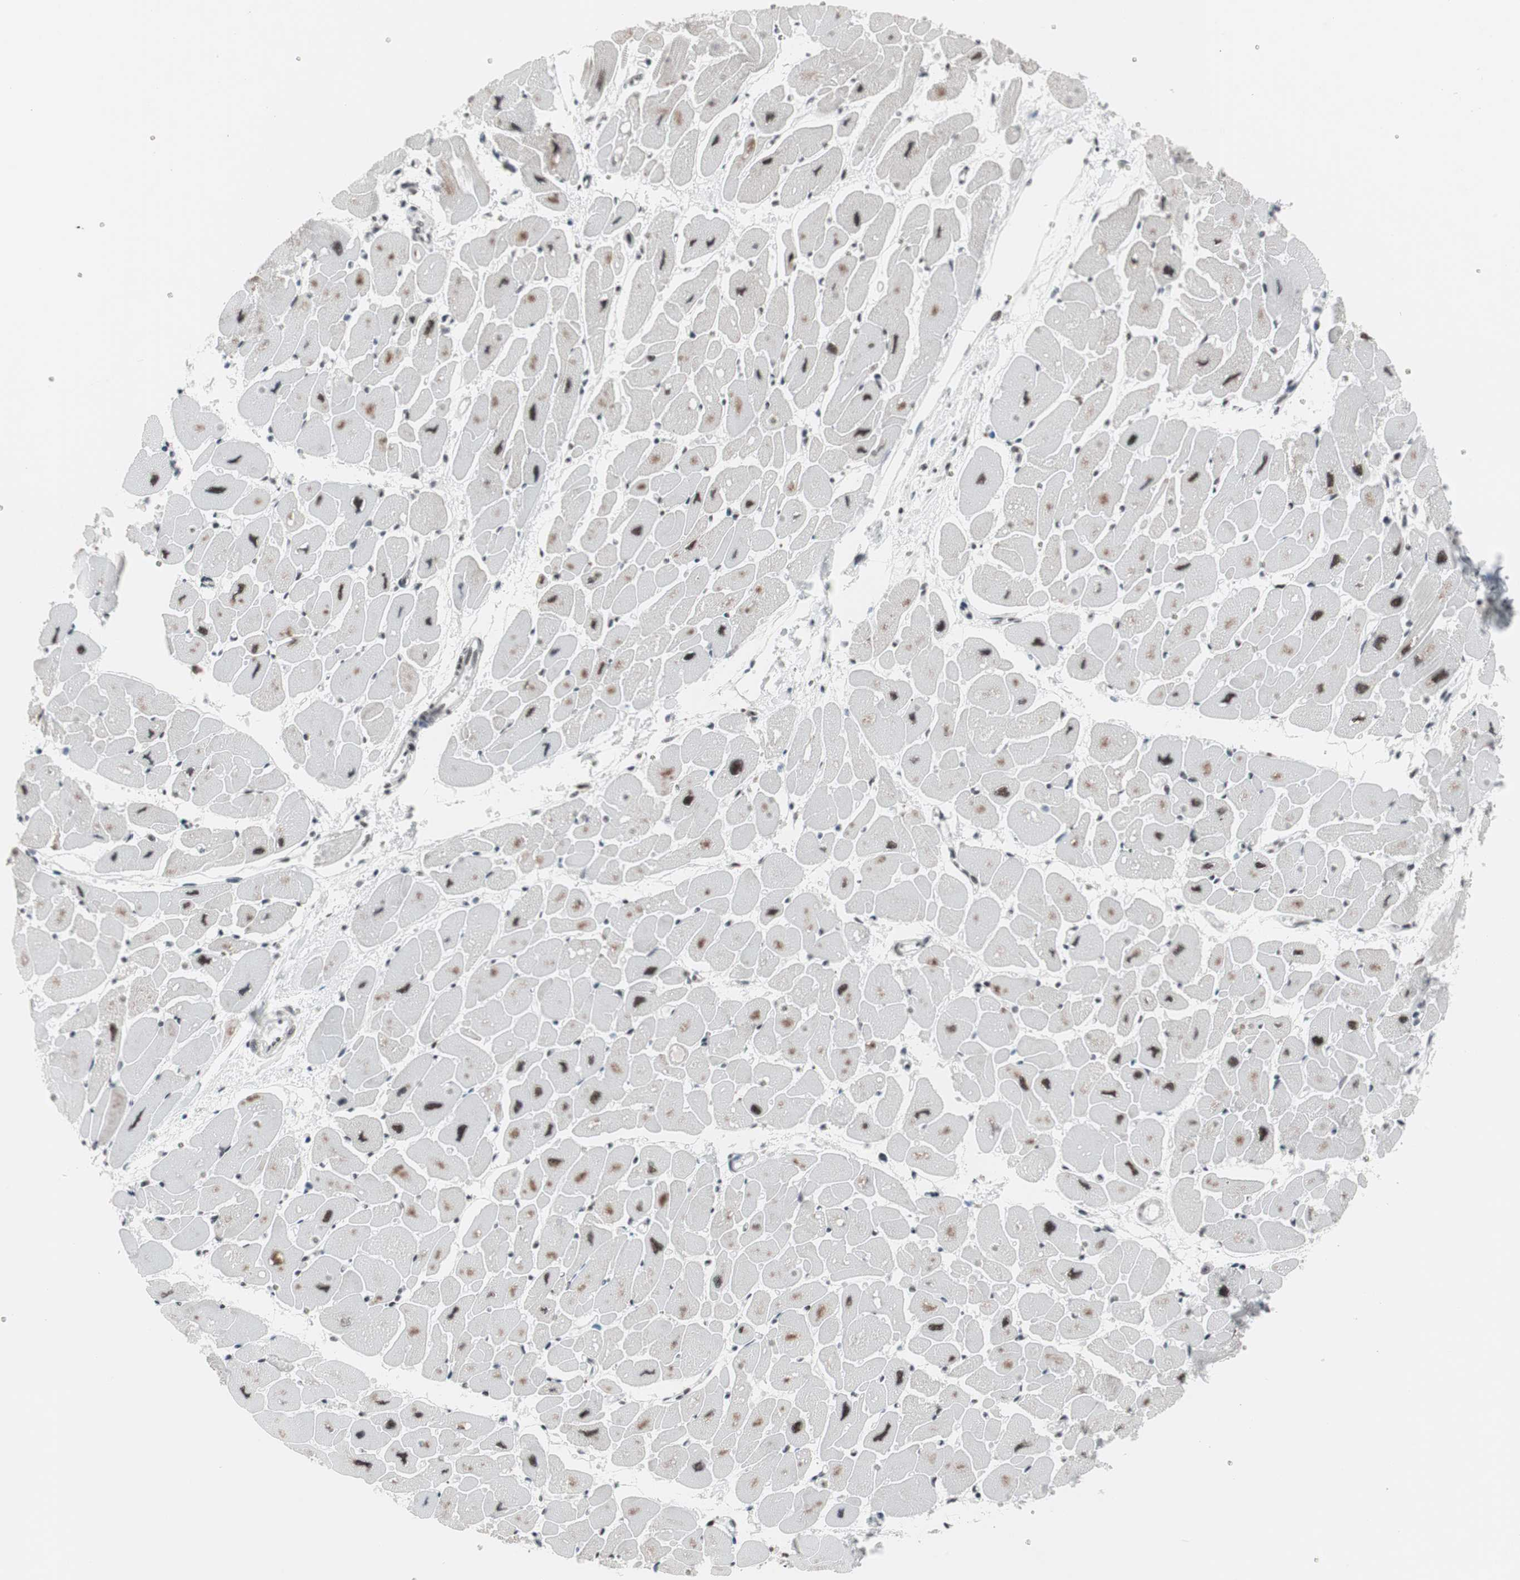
{"staining": {"intensity": "moderate", "quantity": "25%-75%", "location": "nuclear"}, "tissue": "heart muscle", "cell_type": "Cardiomyocytes", "image_type": "normal", "snomed": [{"axis": "morphology", "description": "Normal tissue, NOS"}, {"axis": "topography", "description": "Heart"}], "caption": "Protein staining by immunohistochemistry reveals moderate nuclear staining in approximately 25%-75% of cardiomyocytes in normal heart muscle.", "gene": "ARID1A", "patient": {"sex": "female", "age": 54}}